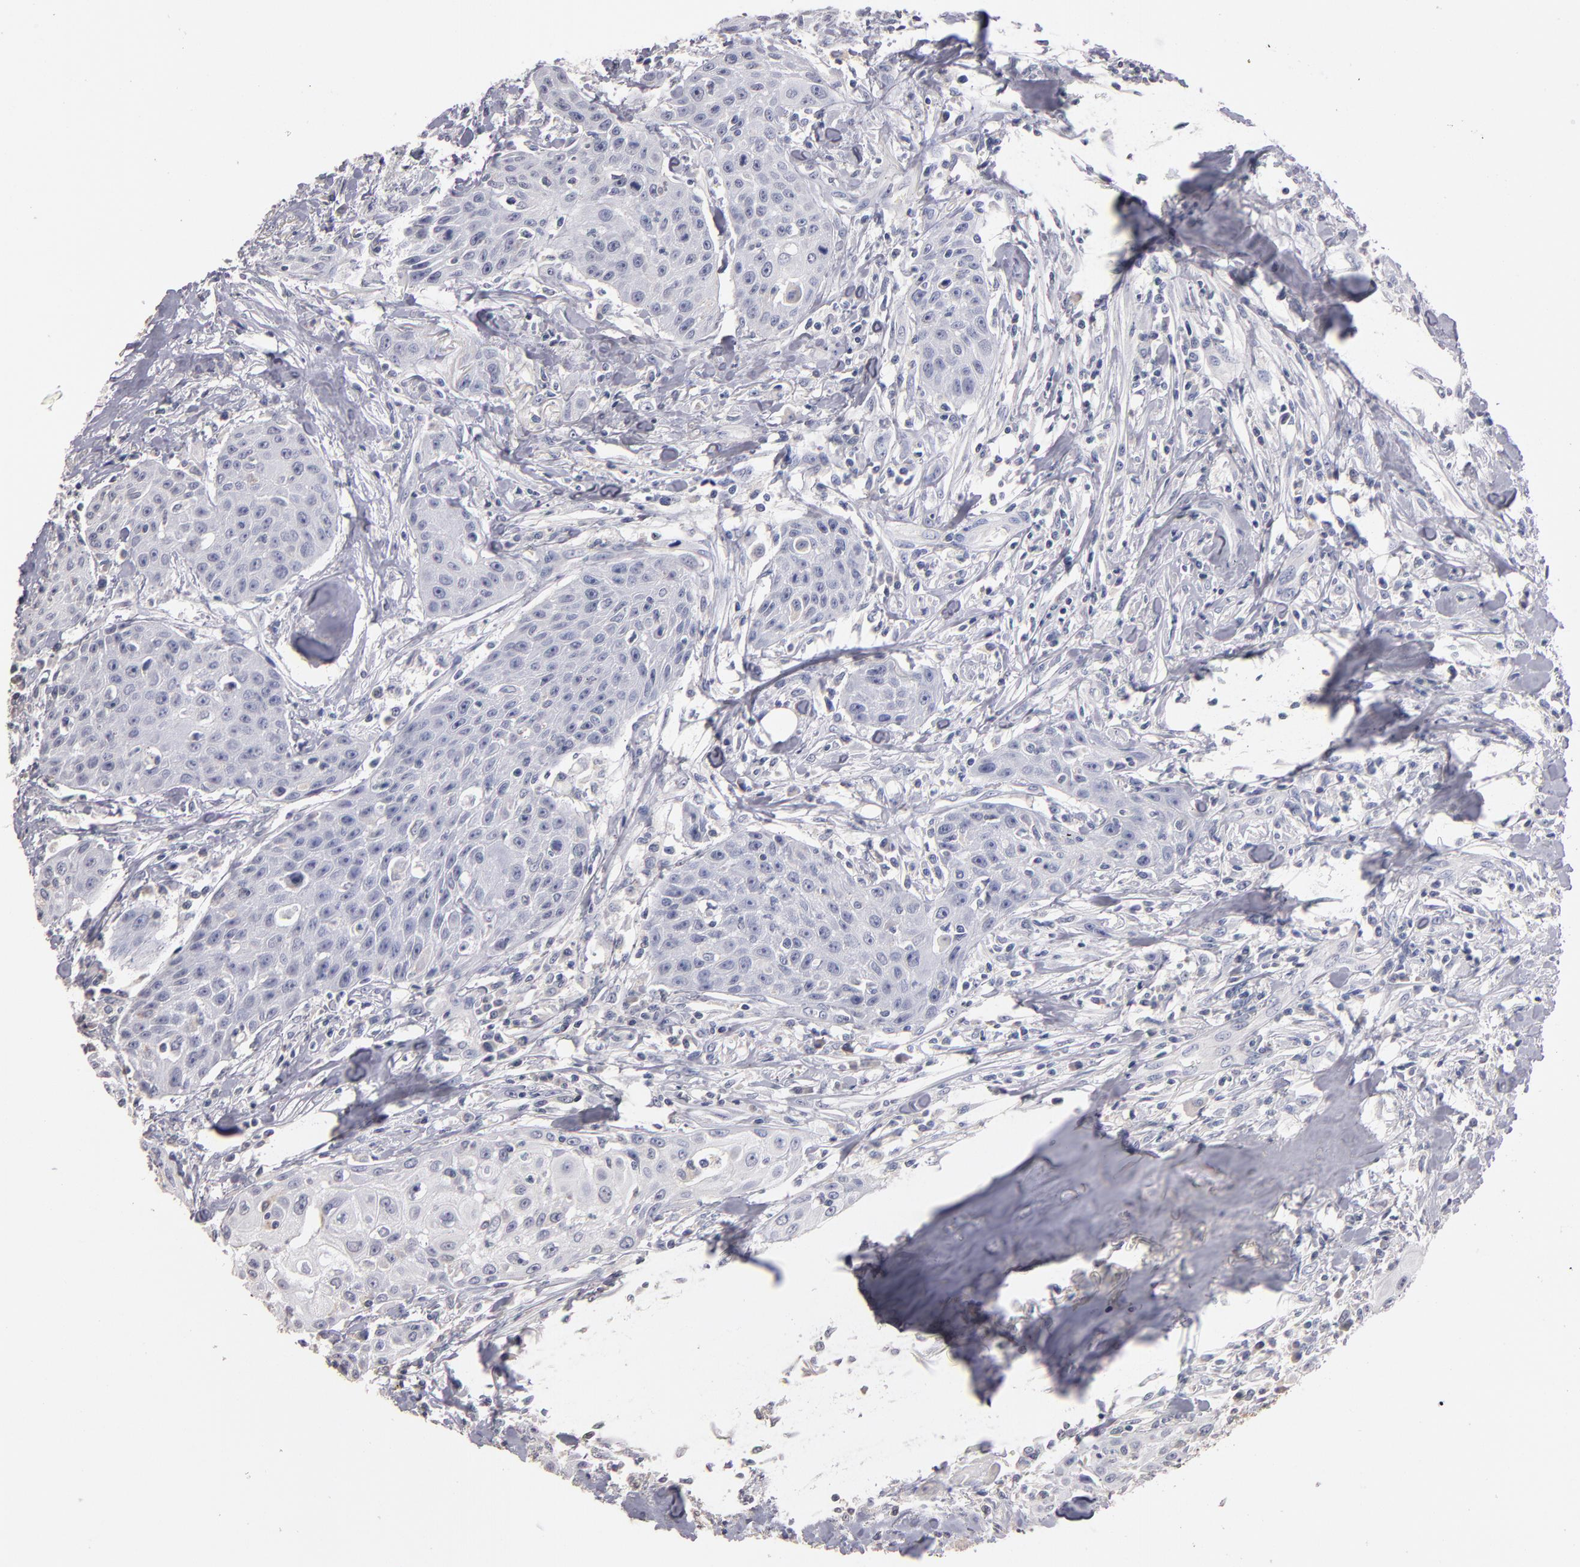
{"staining": {"intensity": "negative", "quantity": "none", "location": "none"}, "tissue": "head and neck cancer", "cell_type": "Tumor cells", "image_type": "cancer", "snomed": [{"axis": "morphology", "description": "Squamous cell carcinoma, NOS"}, {"axis": "topography", "description": "Oral tissue"}, {"axis": "topography", "description": "Head-Neck"}], "caption": "Immunohistochemistry photomicrograph of human squamous cell carcinoma (head and neck) stained for a protein (brown), which demonstrates no expression in tumor cells.", "gene": "SOX10", "patient": {"sex": "female", "age": 82}}